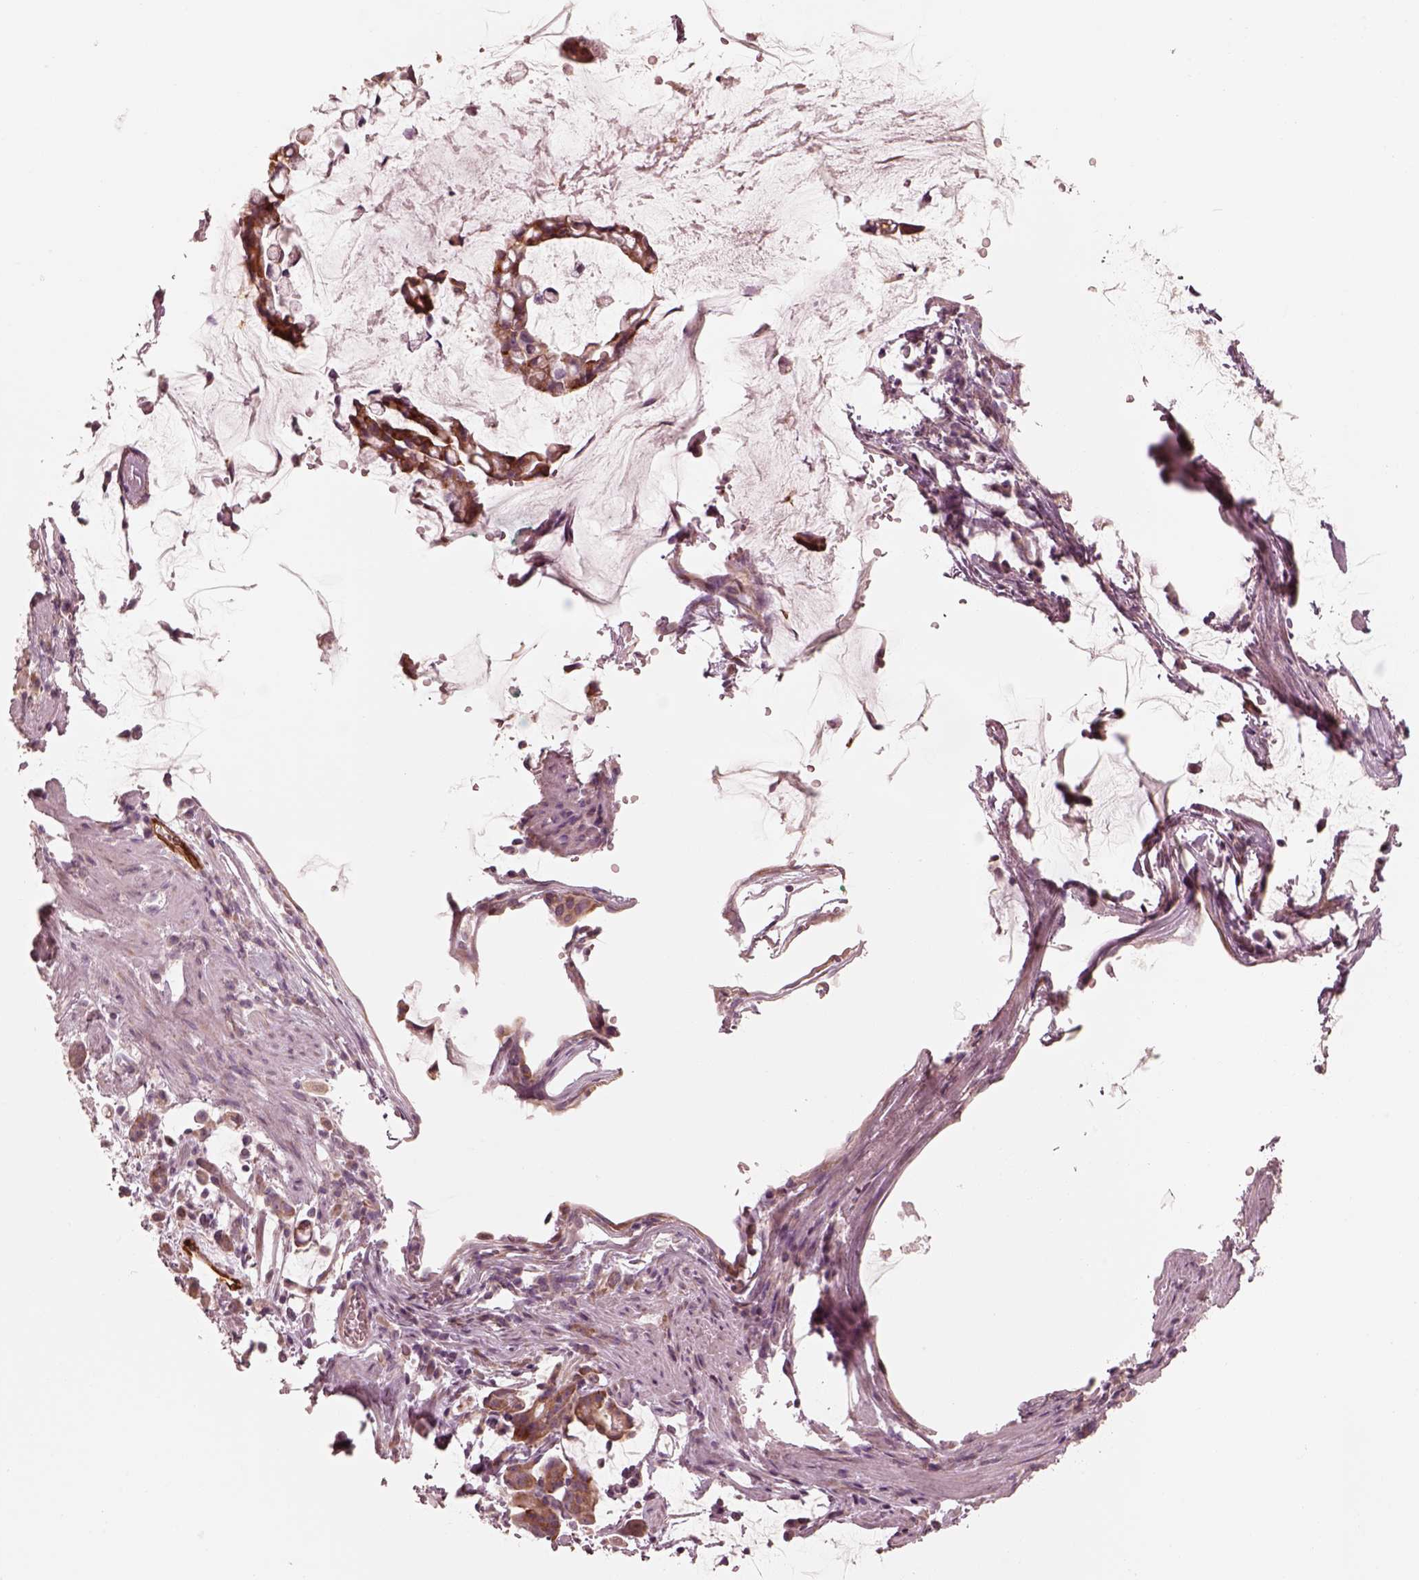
{"staining": {"intensity": "moderate", "quantity": "<25%", "location": "cytoplasmic/membranous"}, "tissue": "stomach cancer", "cell_type": "Tumor cells", "image_type": "cancer", "snomed": [{"axis": "morphology", "description": "Adenocarcinoma, NOS"}, {"axis": "topography", "description": "Stomach"}], "caption": "Immunohistochemistry (IHC) photomicrograph of adenocarcinoma (stomach) stained for a protein (brown), which displays low levels of moderate cytoplasmic/membranous expression in about <25% of tumor cells.", "gene": "RAB3C", "patient": {"sex": "female", "age": 60}}